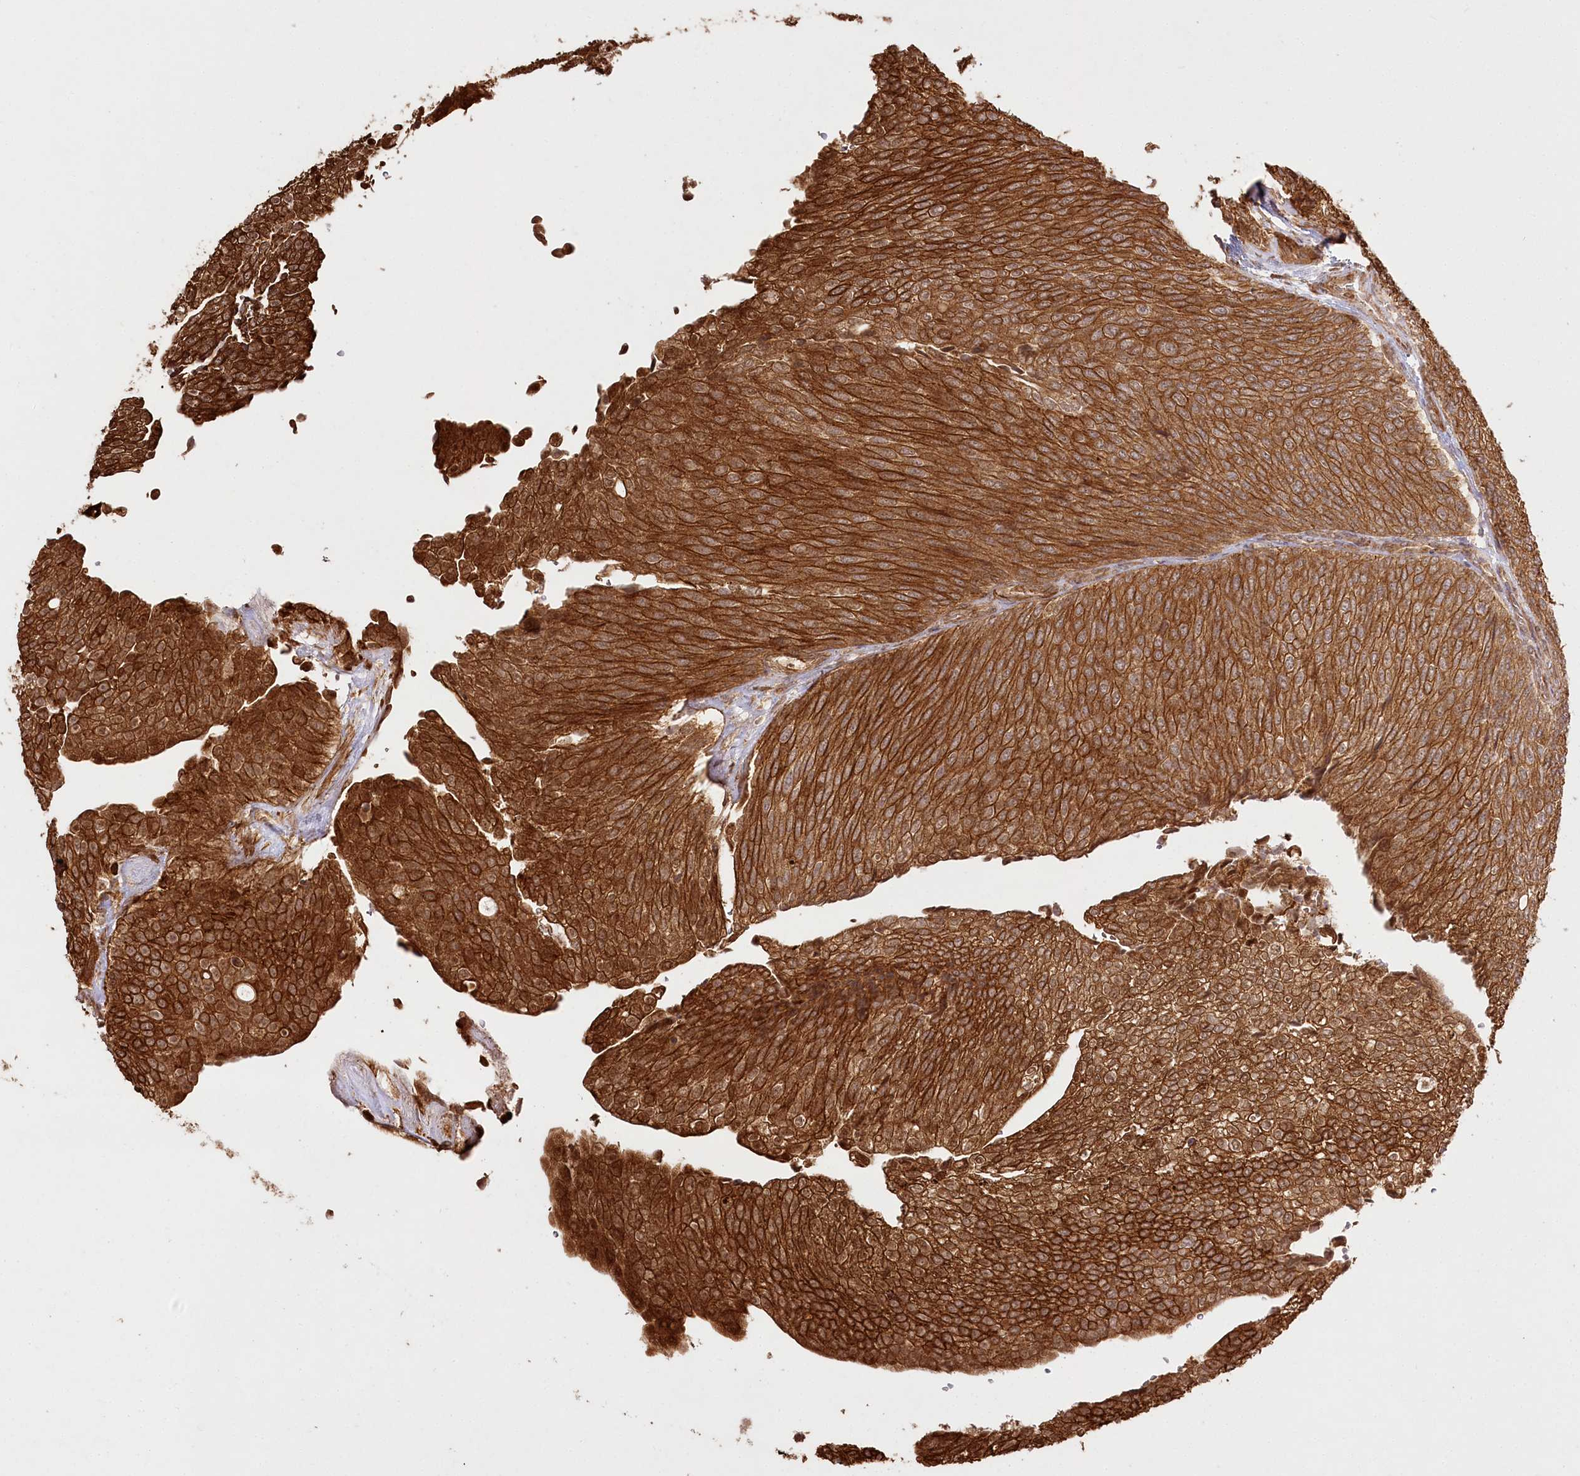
{"staining": {"intensity": "strong", "quantity": ">75%", "location": "cytoplasmic/membranous"}, "tissue": "urothelial cancer", "cell_type": "Tumor cells", "image_type": "cancer", "snomed": [{"axis": "morphology", "description": "Urothelial carcinoma, Low grade"}, {"axis": "topography", "description": "Urinary bladder"}], "caption": "This micrograph reveals urothelial cancer stained with IHC to label a protein in brown. The cytoplasmic/membranous of tumor cells show strong positivity for the protein. Nuclei are counter-stained blue.", "gene": "ULK2", "patient": {"sex": "female", "age": 79}}